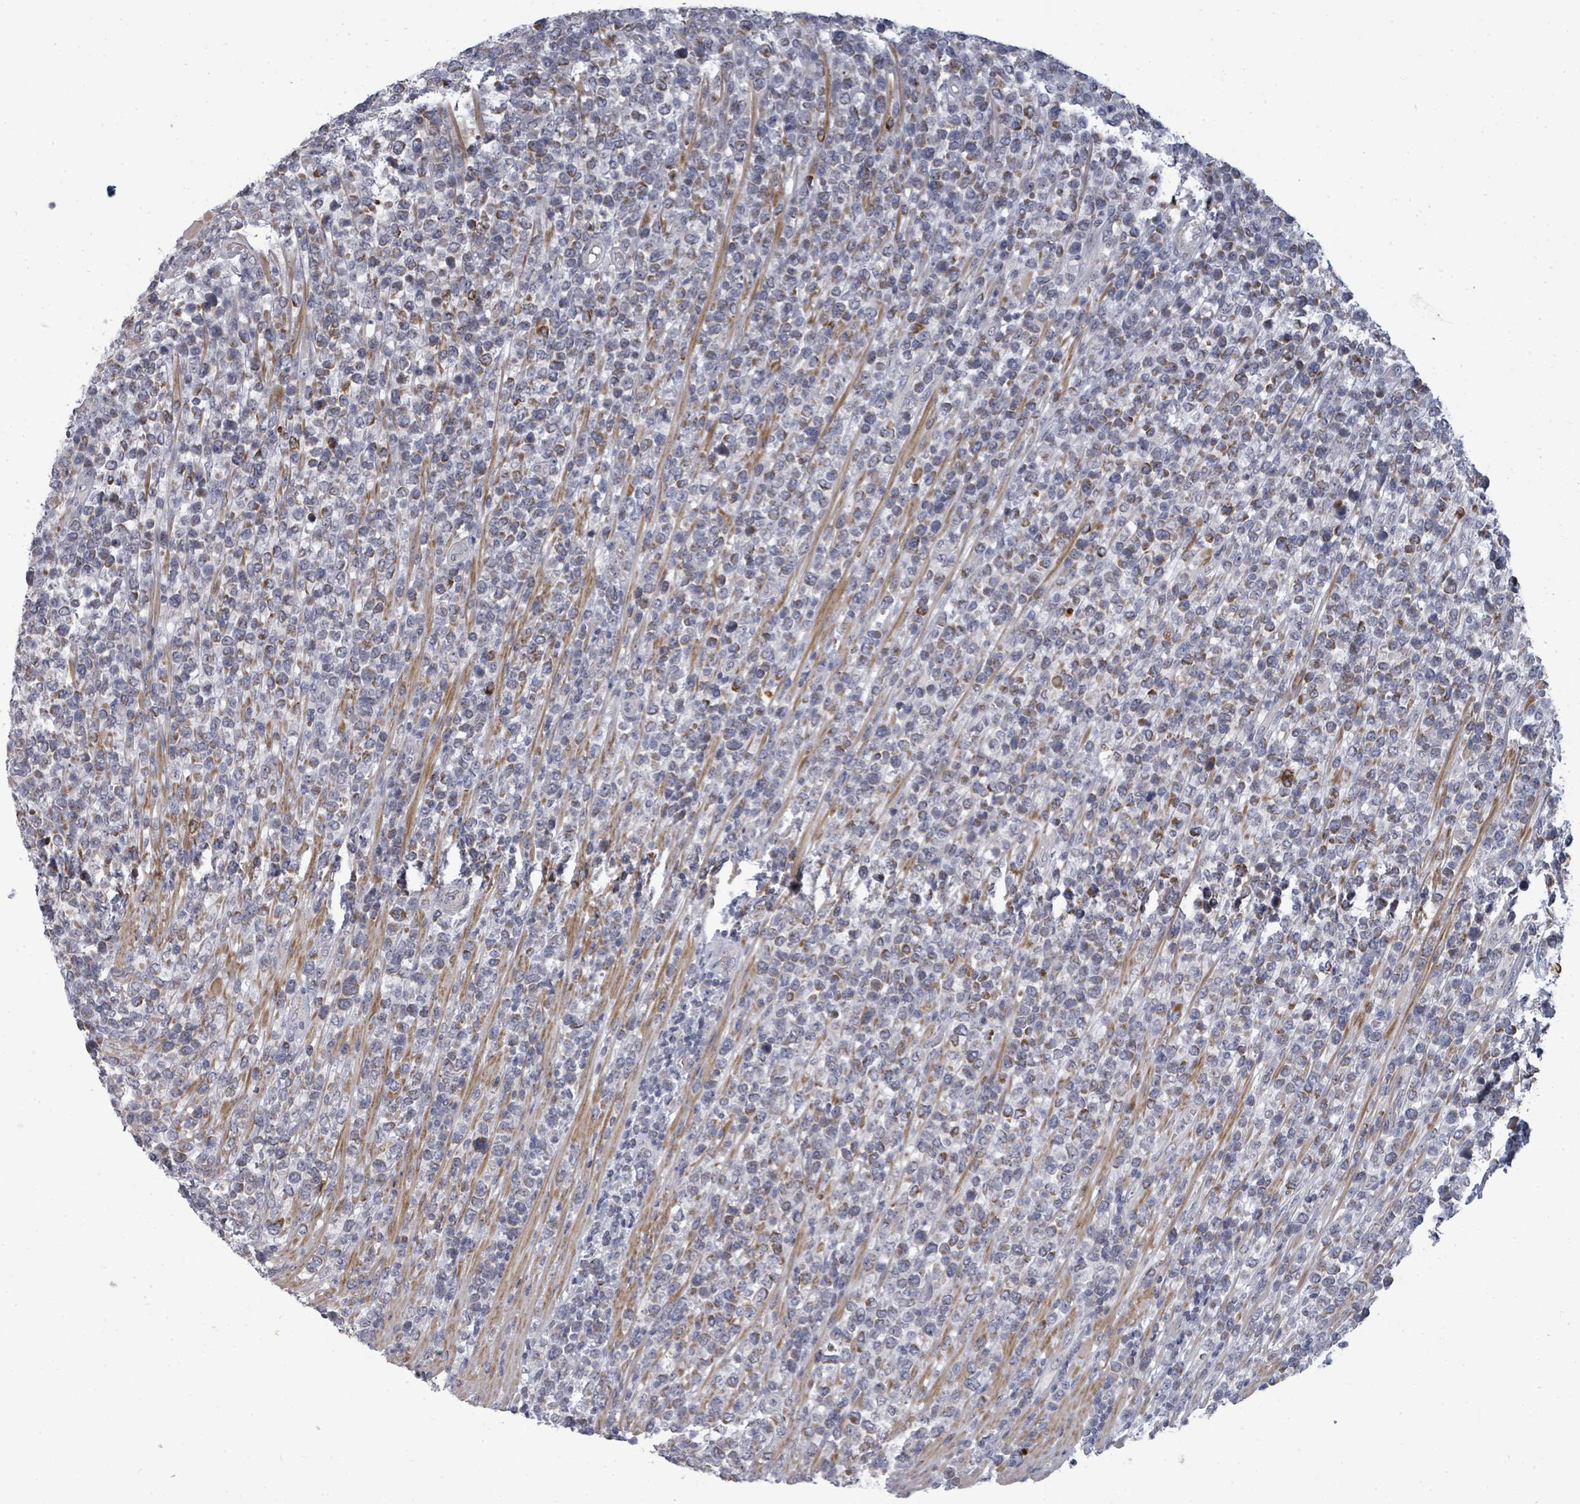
{"staining": {"intensity": "negative", "quantity": "none", "location": "none"}, "tissue": "lymphoma", "cell_type": "Tumor cells", "image_type": "cancer", "snomed": [{"axis": "morphology", "description": "Malignant lymphoma, non-Hodgkin's type, High grade"}, {"axis": "topography", "description": "Soft tissue"}], "caption": "Human malignant lymphoma, non-Hodgkin's type (high-grade) stained for a protein using immunohistochemistry (IHC) reveals no expression in tumor cells.", "gene": "PTPN20", "patient": {"sex": "female", "age": 56}}